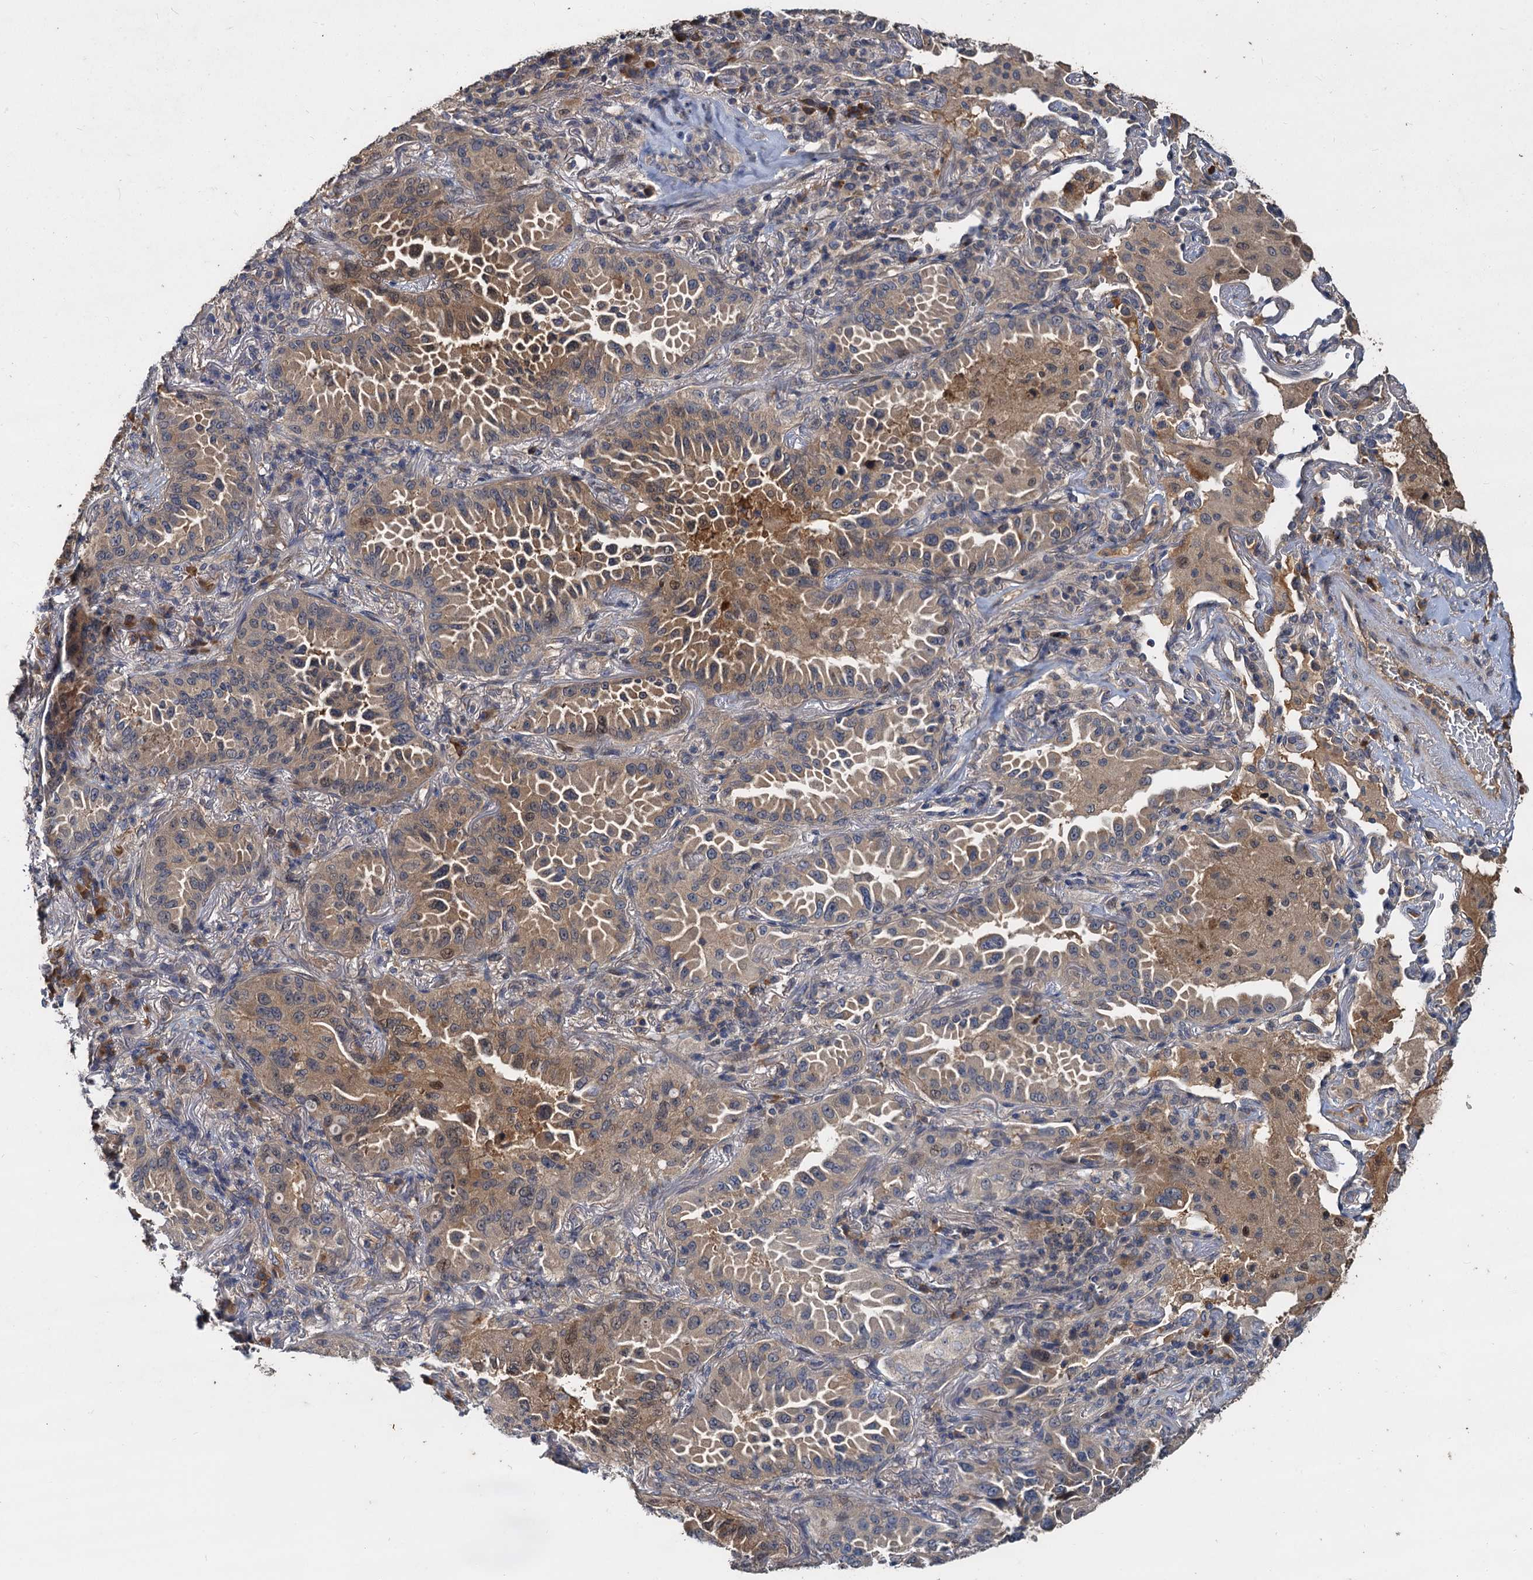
{"staining": {"intensity": "moderate", "quantity": ">75%", "location": "cytoplasmic/membranous"}, "tissue": "lung cancer", "cell_type": "Tumor cells", "image_type": "cancer", "snomed": [{"axis": "morphology", "description": "Adenocarcinoma, NOS"}, {"axis": "topography", "description": "Lung"}], "caption": "Adenocarcinoma (lung) stained for a protein (brown) displays moderate cytoplasmic/membranous positive staining in approximately >75% of tumor cells.", "gene": "CCDC184", "patient": {"sex": "female", "age": 69}}